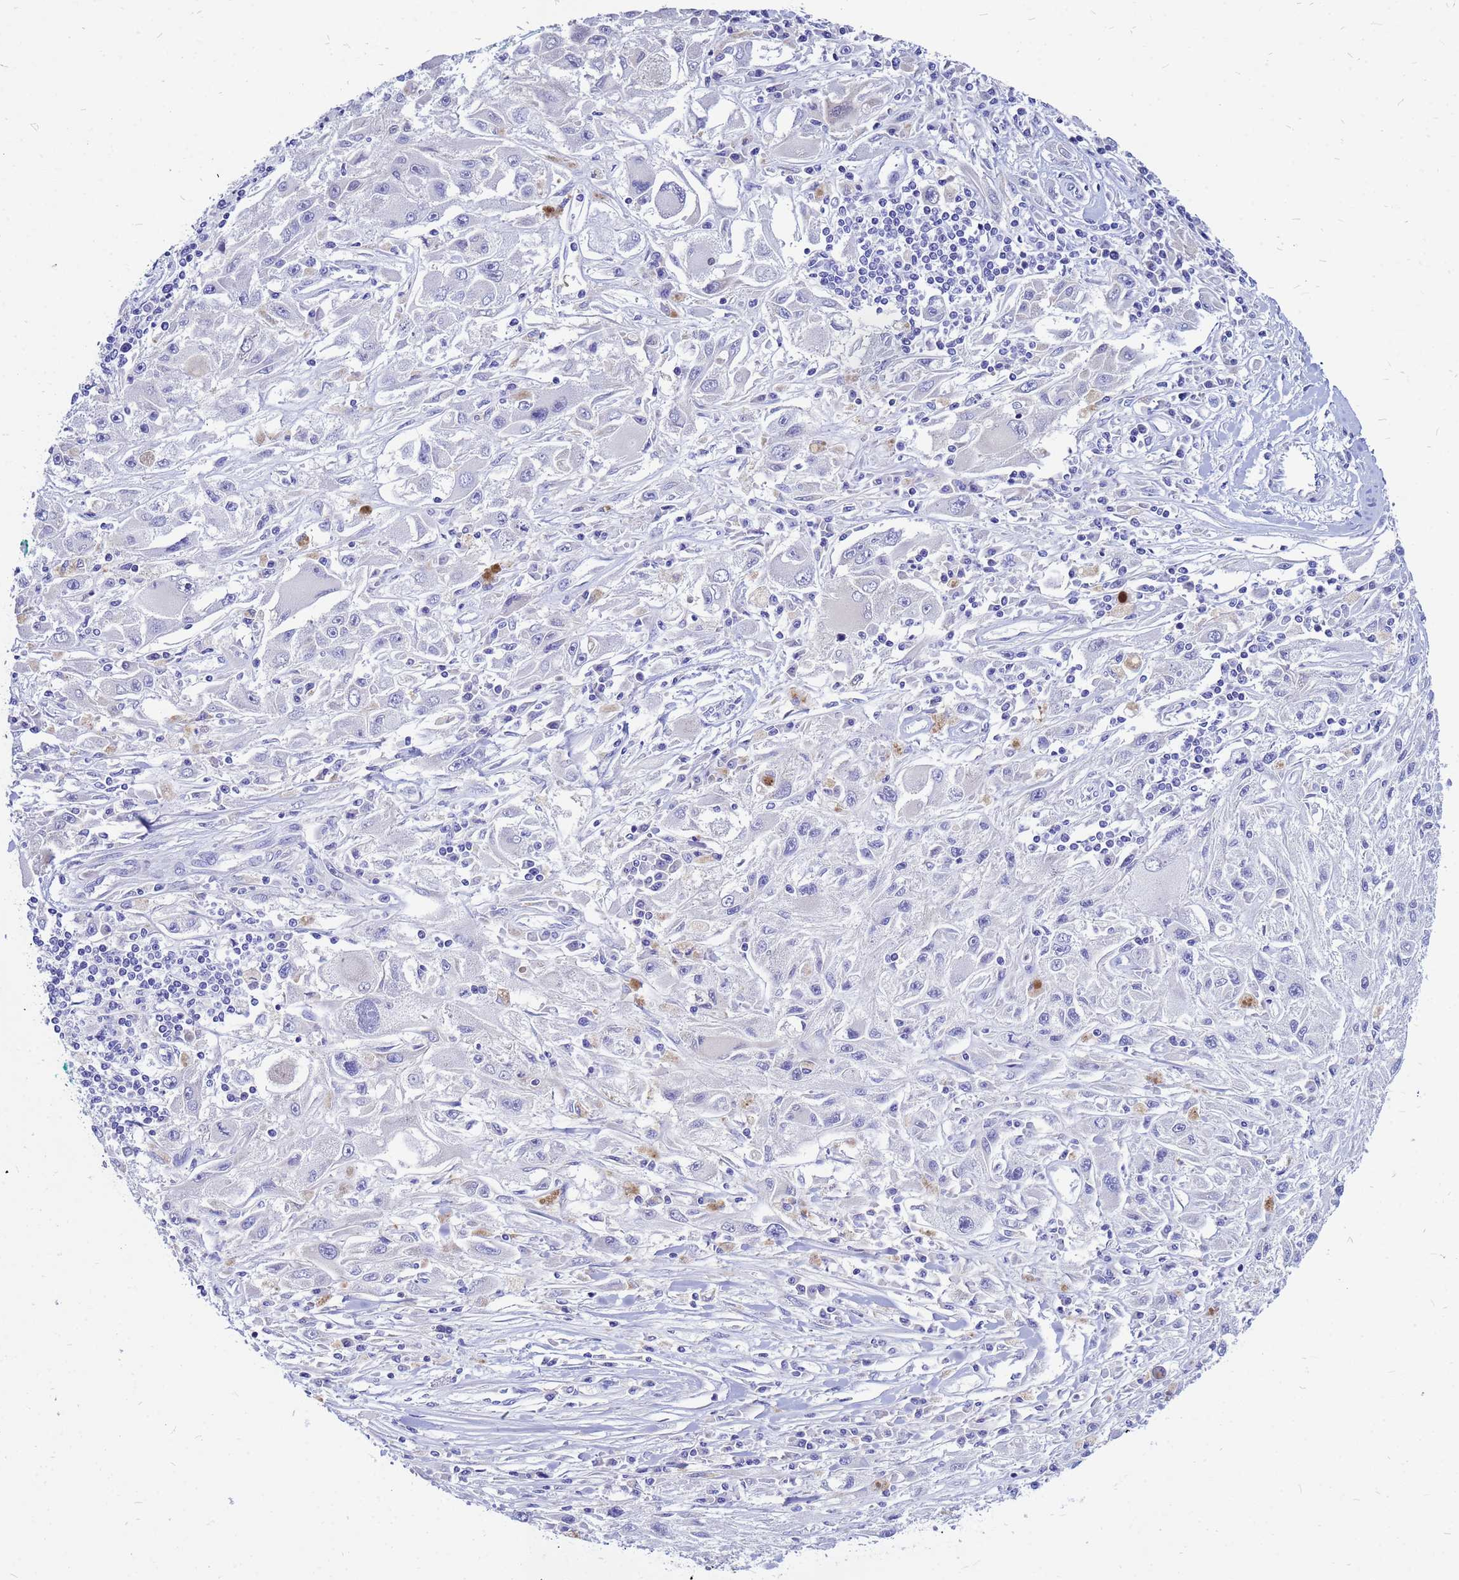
{"staining": {"intensity": "negative", "quantity": "none", "location": "none"}, "tissue": "melanoma", "cell_type": "Tumor cells", "image_type": "cancer", "snomed": [{"axis": "morphology", "description": "Malignant melanoma, Metastatic site"}, {"axis": "topography", "description": "Skin"}], "caption": "The immunohistochemistry micrograph has no significant expression in tumor cells of melanoma tissue. The staining is performed using DAB (3,3'-diaminobenzidine) brown chromogen with nuclei counter-stained in using hematoxylin.", "gene": "FHIP1A", "patient": {"sex": "male", "age": 53}}